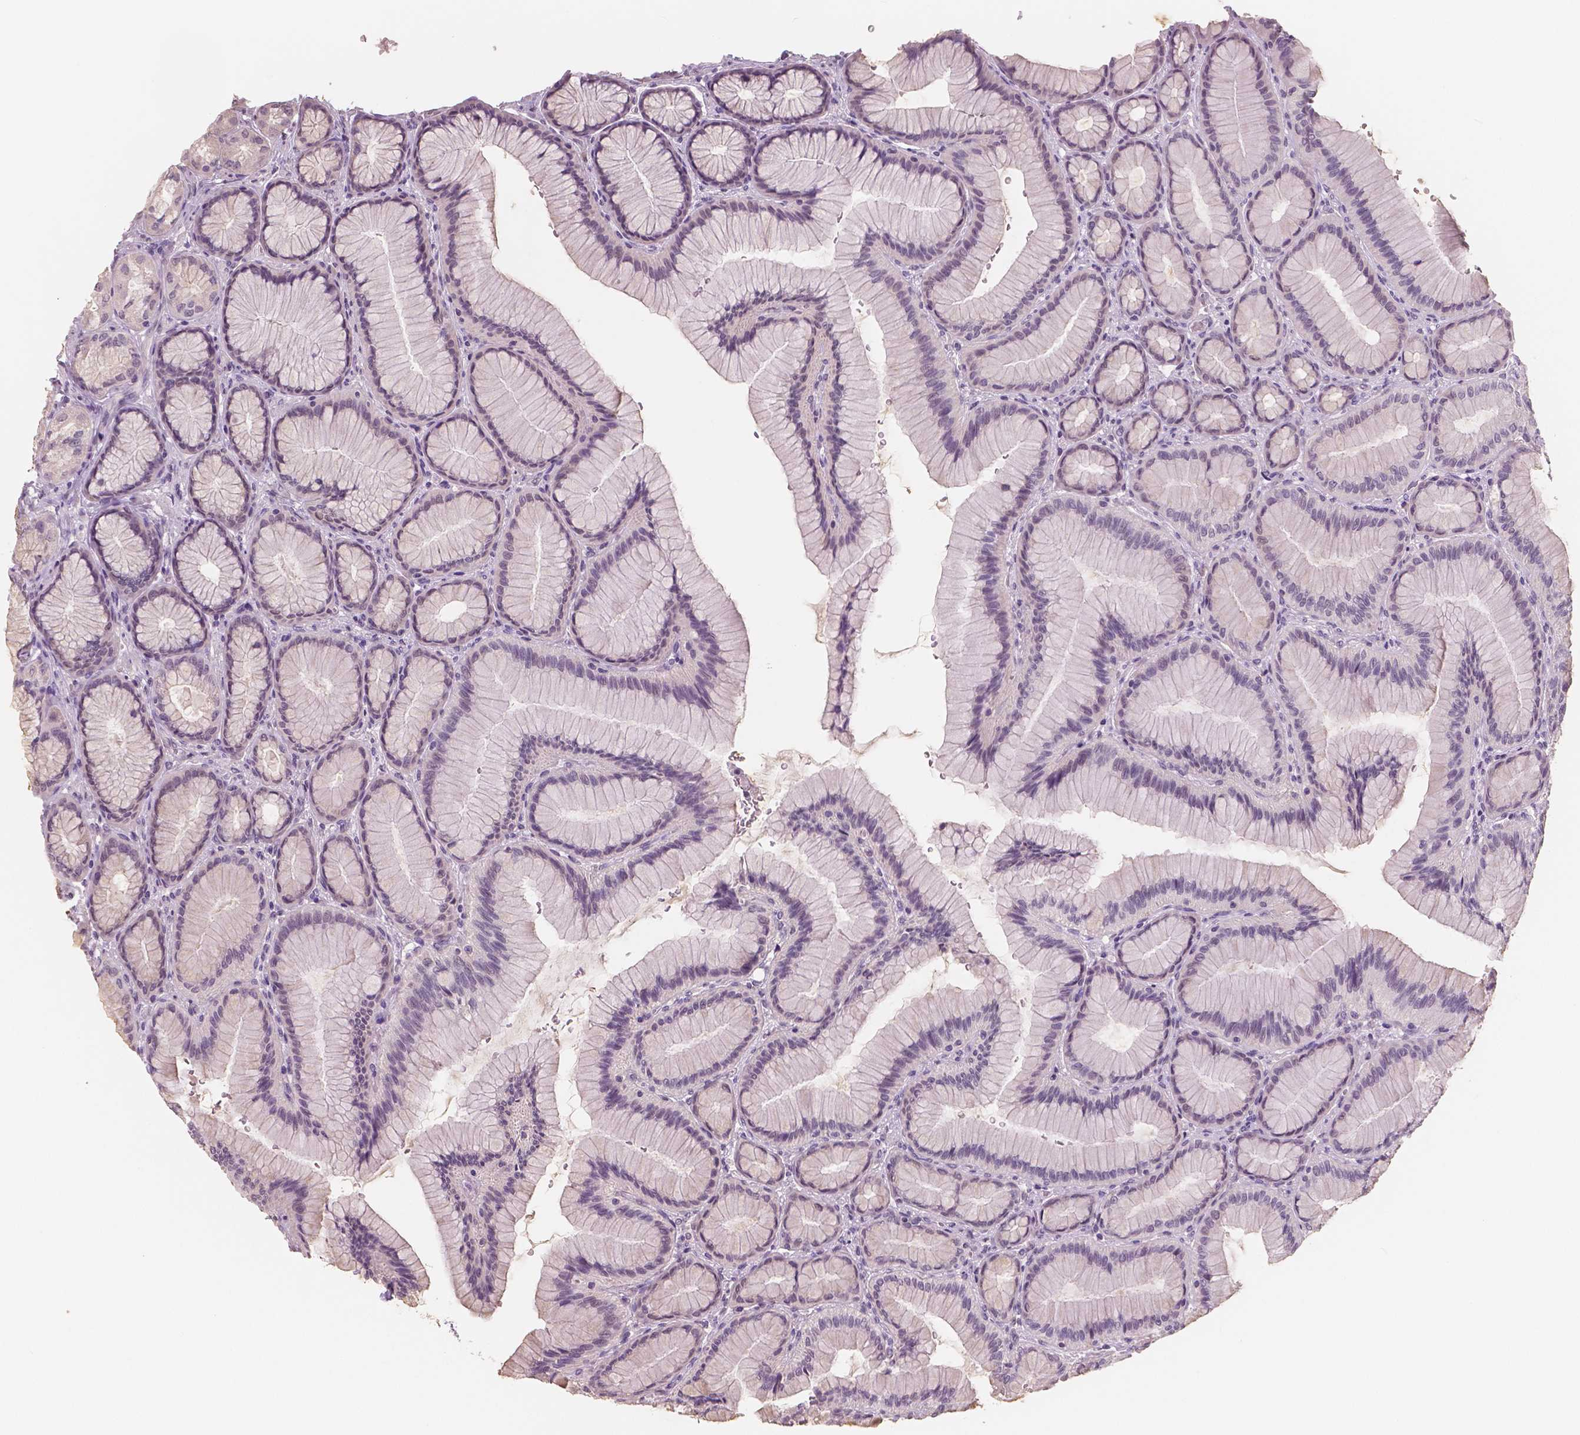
{"staining": {"intensity": "negative", "quantity": "none", "location": "none"}, "tissue": "stomach", "cell_type": "Glandular cells", "image_type": "normal", "snomed": [{"axis": "morphology", "description": "Normal tissue, NOS"}, {"axis": "morphology", "description": "Adenocarcinoma, NOS"}, {"axis": "morphology", "description": "Adenocarcinoma, High grade"}, {"axis": "topography", "description": "Stomach, upper"}, {"axis": "topography", "description": "Stomach"}], "caption": "DAB (3,3'-diaminobenzidine) immunohistochemical staining of benign stomach shows no significant expression in glandular cells.", "gene": "NECAB1", "patient": {"sex": "female", "age": 65}}